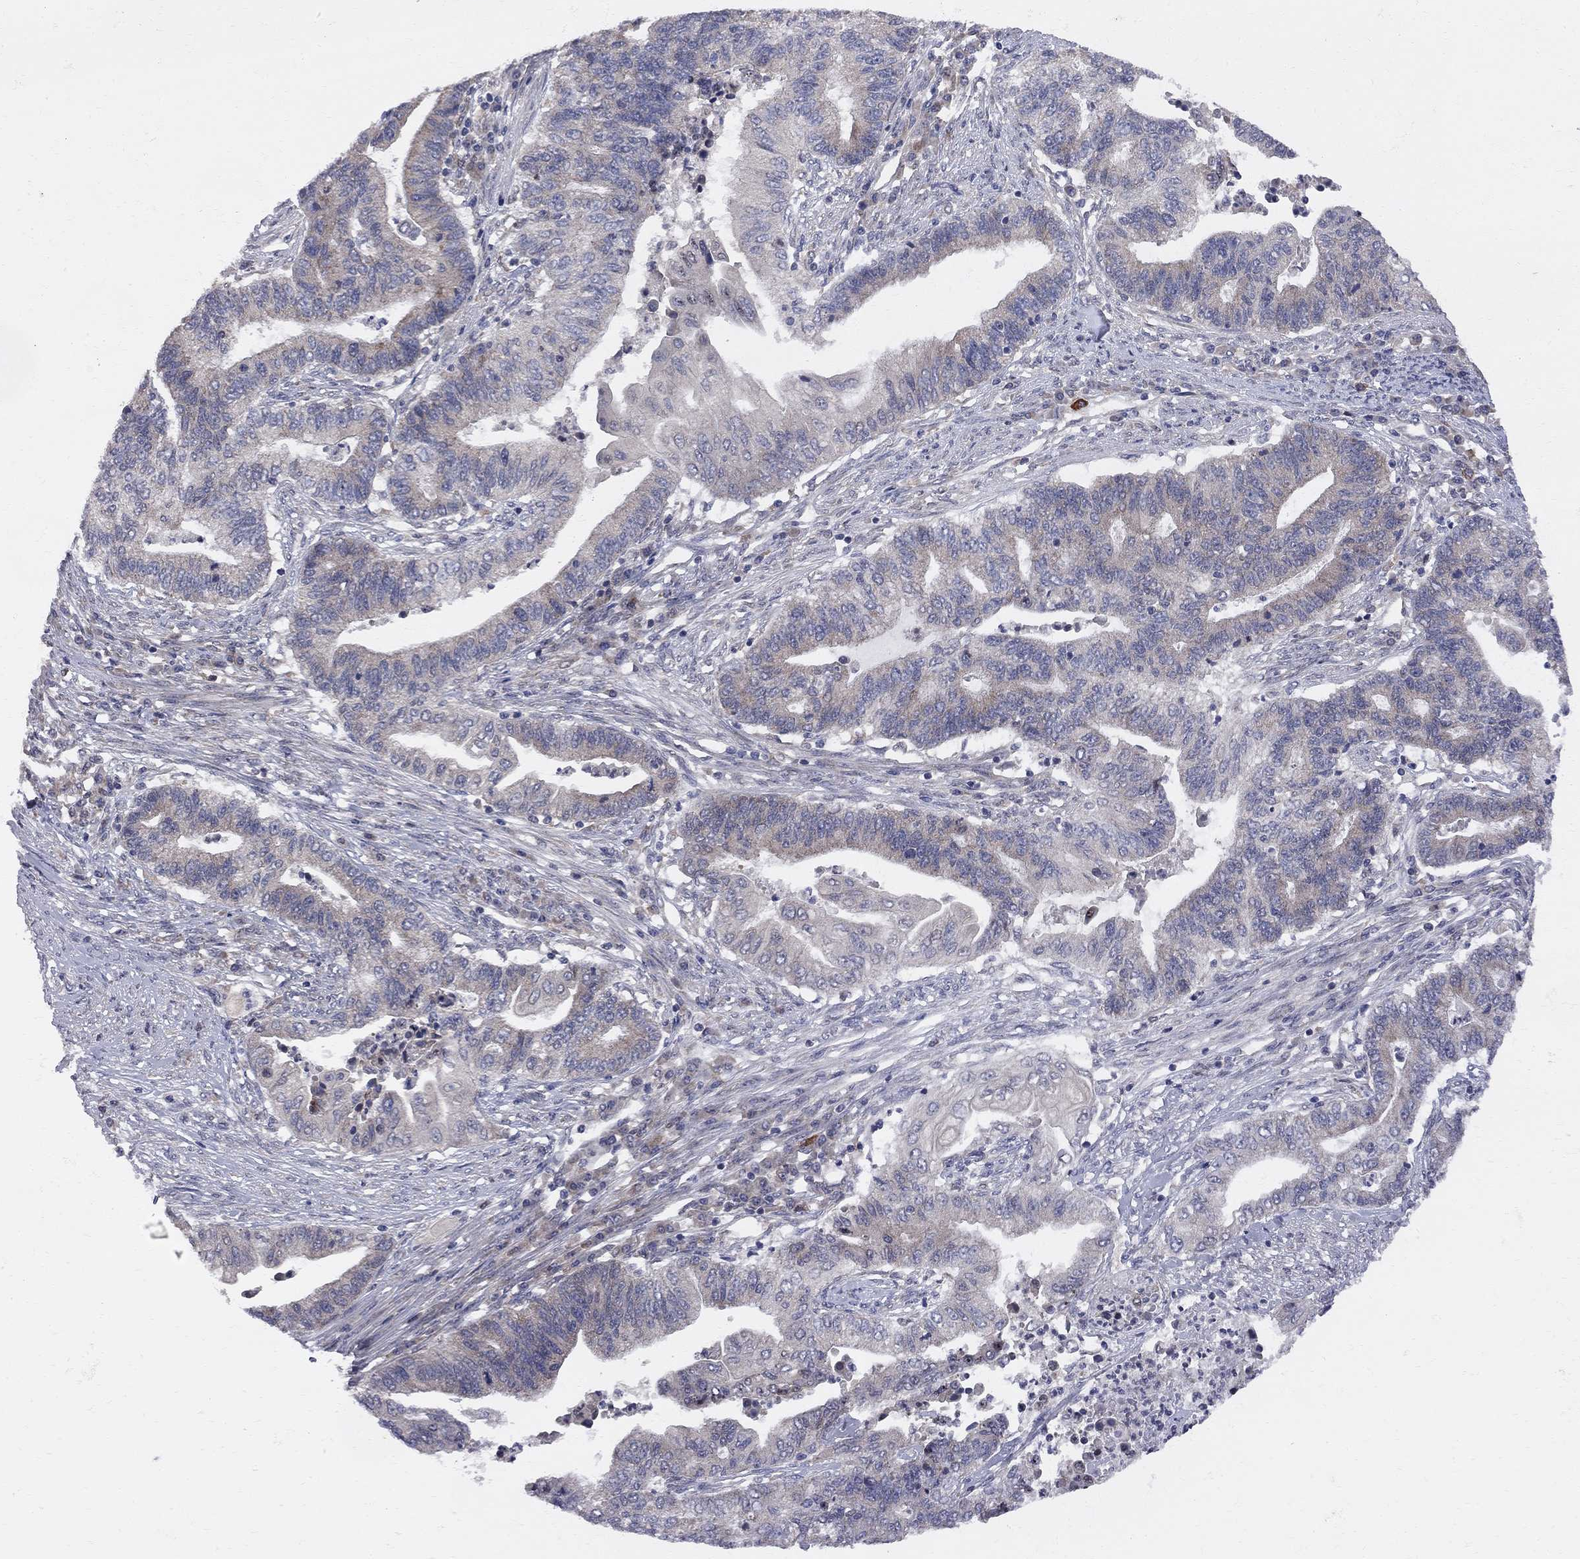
{"staining": {"intensity": "weak", "quantity": "25%-75%", "location": "cytoplasmic/membranous"}, "tissue": "endometrial cancer", "cell_type": "Tumor cells", "image_type": "cancer", "snomed": [{"axis": "morphology", "description": "Adenocarcinoma, NOS"}, {"axis": "topography", "description": "Uterus"}, {"axis": "topography", "description": "Endometrium"}], "caption": "Immunohistochemical staining of human adenocarcinoma (endometrial) displays weak cytoplasmic/membranous protein positivity in approximately 25%-75% of tumor cells. (DAB = brown stain, brightfield microscopy at high magnification).", "gene": "CNOT11", "patient": {"sex": "female", "age": 54}}